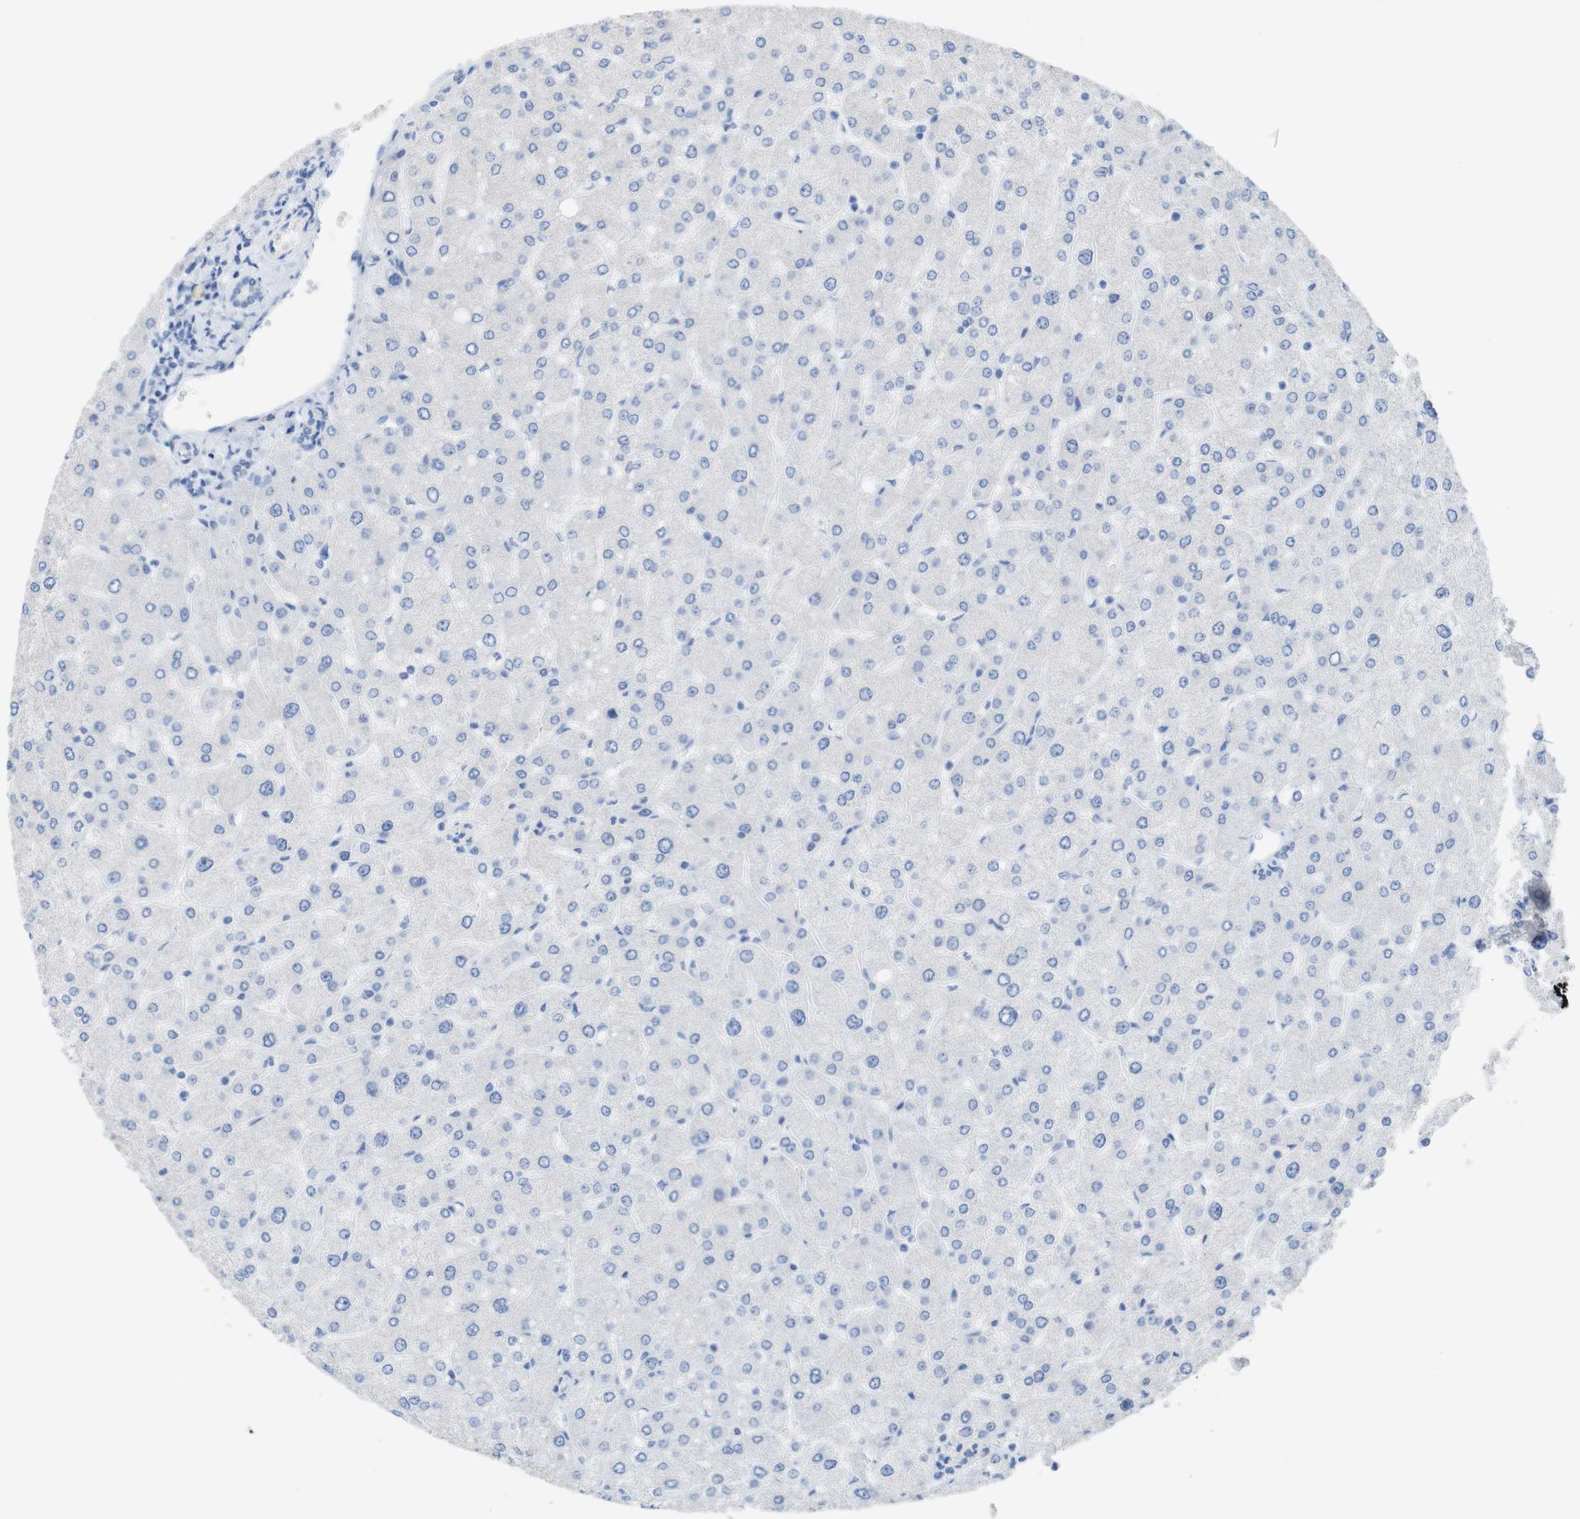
{"staining": {"intensity": "negative", "quantity": "none", "location": "none"}, "tissue": "liver", "cell_type": "Cholangiocytes", "image_type": "normal", "snomed": [{"axis": "morphology", "description": "Normal tissue, NOS"}, {"axis": "topography", "description": "Liver"}], "caption": "A high-resolution micrograph shows immunohistochemistry (IHC) staining of benign liver, which exhibits no significant expression in cholangiocytes.", "gene": "LAG3", "patient": {"sex": "male", "age": 55}}